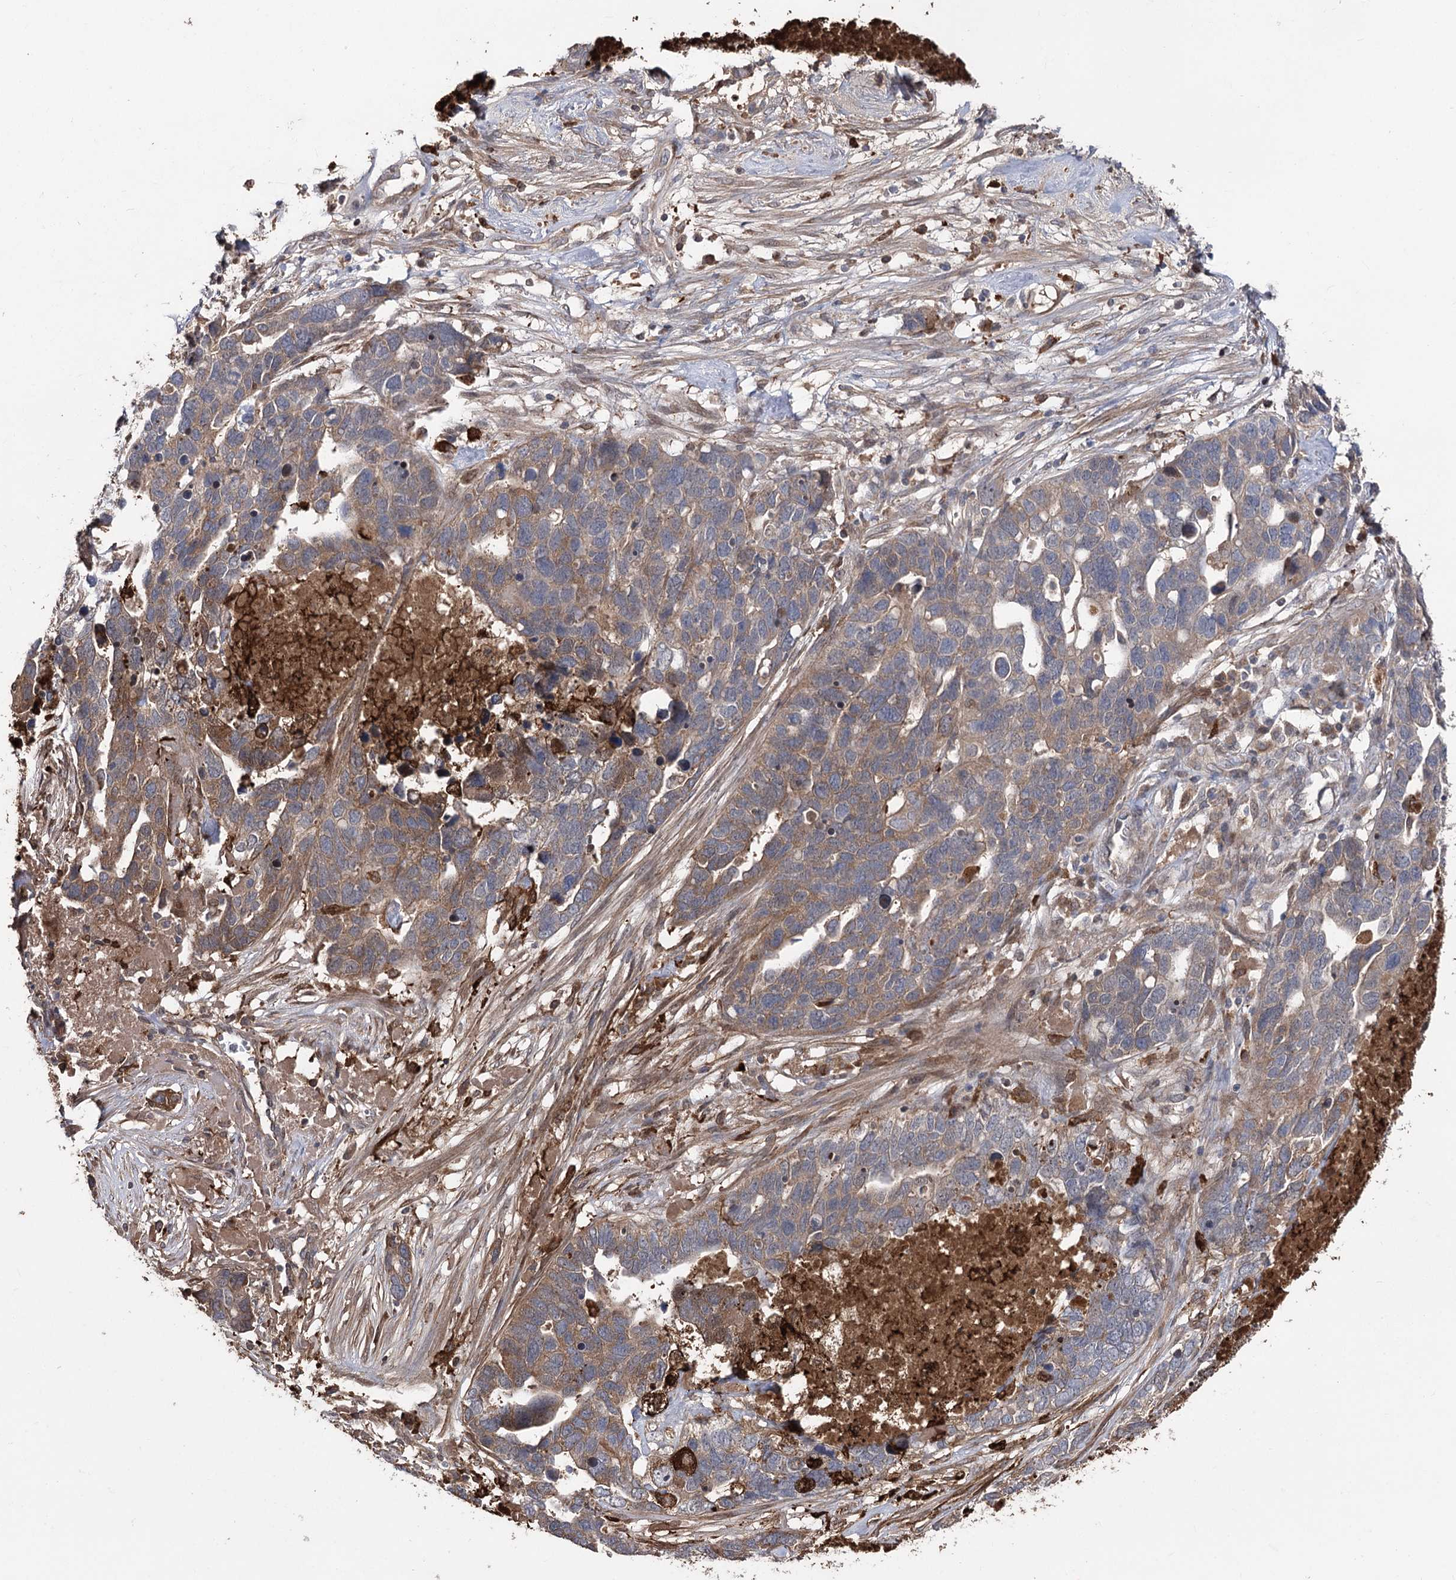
{"staining": {"intensity": "weak", "quantity": ">75%", "location": "cytoplasmic/membranous"}, "tissue": "ovarian cancer", "cell_type": "Tumor cells", "image_type": "cancer", "snomed": [{"axis": "morphology", "description": "Cystadenocarcinoma, serous, NOS"}, {"axis": "topography", "description": "Ovary"}], "caption": "Human serous cystadenocarcinoma (ovarian) stained for a protein (brown) shows weak cytoplasmic/membranous positive staining in approximately >75% of tumor cells.", "gene": "OTUD1", "patient": {"sex": "female", "age": 54}}